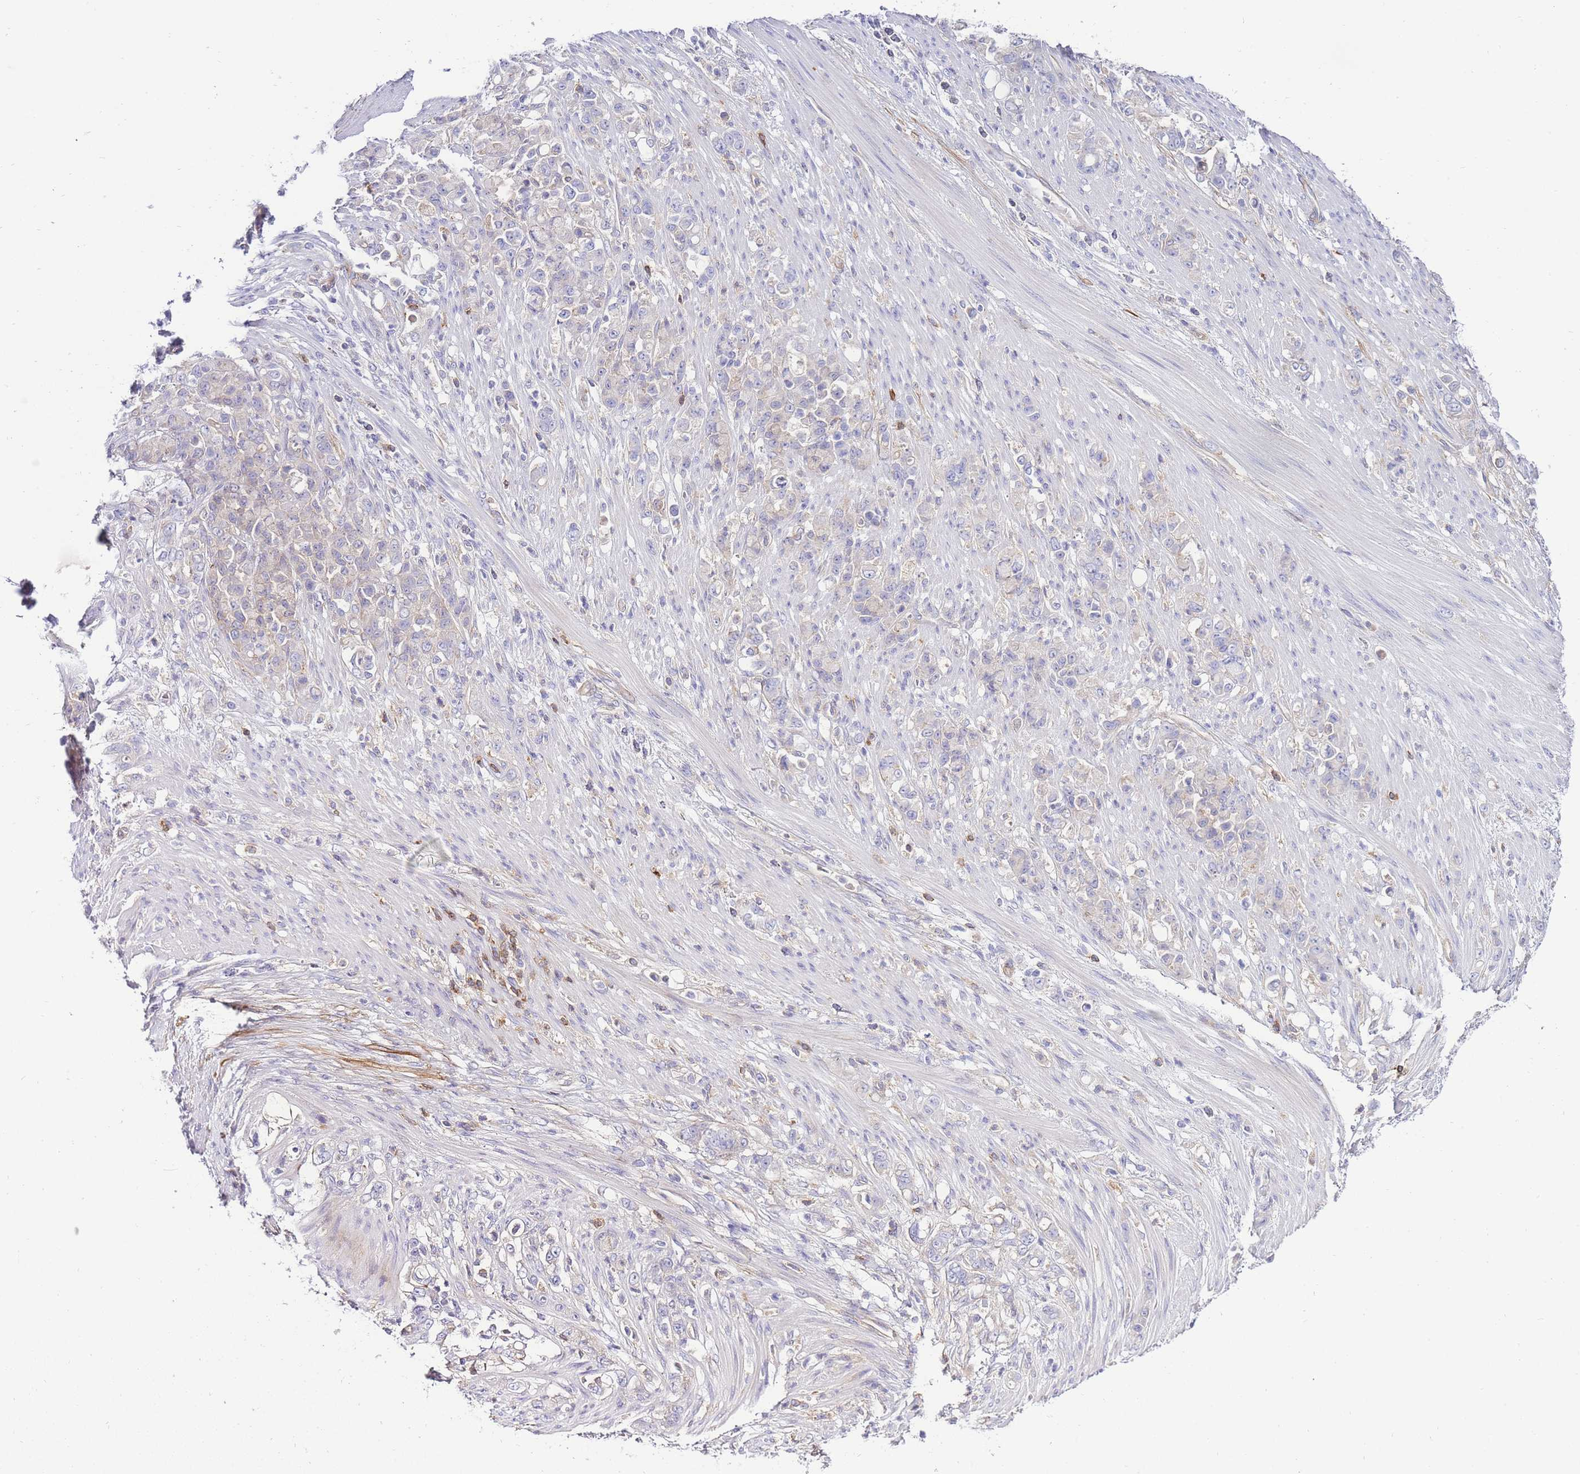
{"staining": {"intensity": "negative", "quantity": "none", "location": "none"}, "tissue": "stomach cancer", "cell_type": "Tumor cells", "image_type": "cancer", "snomed": [{"axis": "morphology", "description": "Normal tissue, NOS"}, {"axis": "morphology", "description": "Adenocarcinoma, NOS"}, {"axis": "topography", "description": "Stomach"}], "caption": "Image shows no protein staining in tumor cells of stomach cancer tissue. (DAB IHC visualized using brightfield microscopy, high magnification).", "gene": "FBN3", "patient": {"sex": "female", "age": 79}}